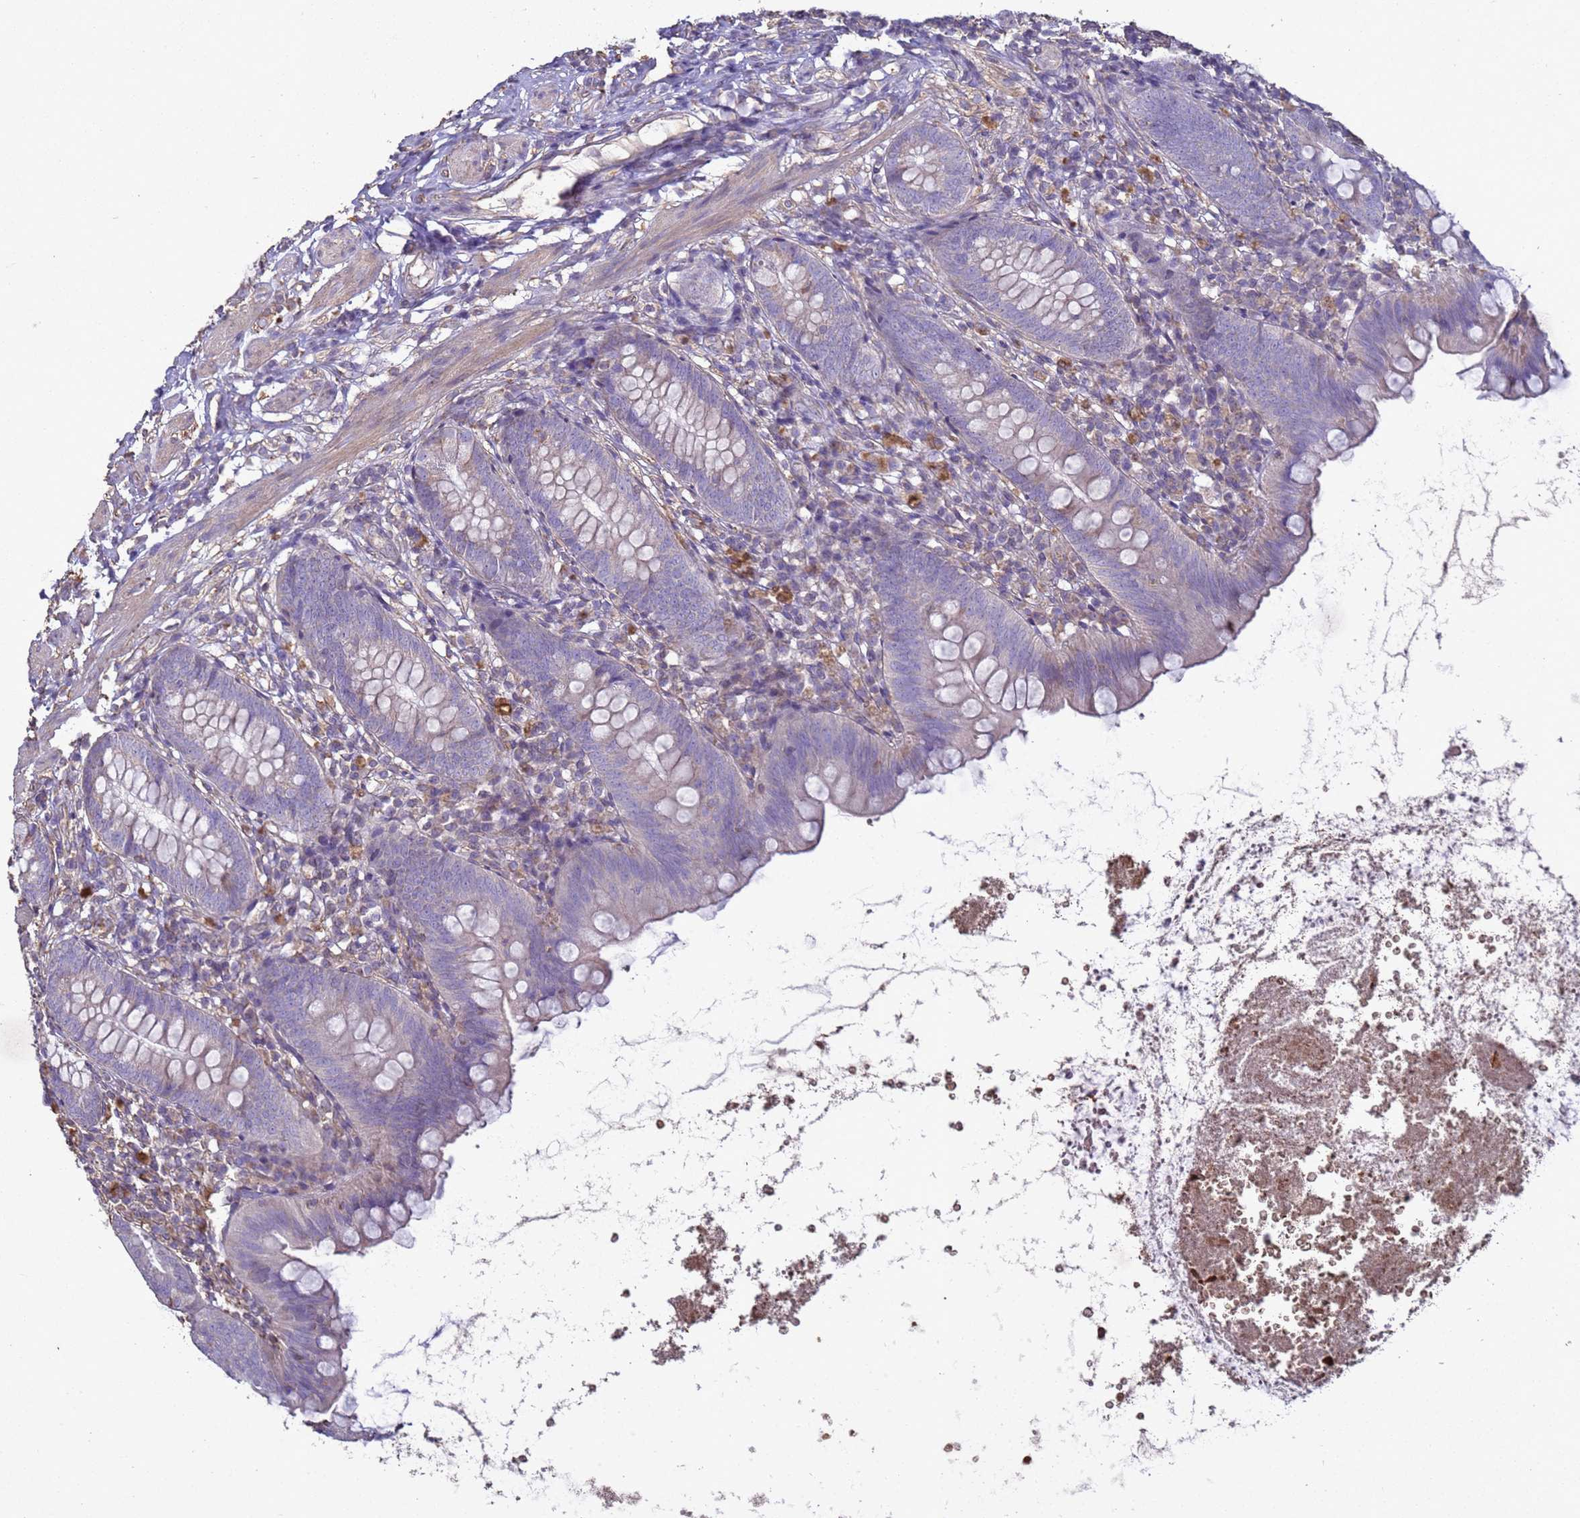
{"staining": {"intensity": "negative", "quantity": "none", "location": "none"}, "tissue": "appendix", "cell_type": "Glandular cells", "image_type": "normal", "snomed": [{"axis": "morphology", "description": "Normal tissue, NOS"}, {"axis": "topography", "description": "Appendix"}], "caption": "Appendix stained for a protein using immunohistochemistry displays no staining glandular cells.", "gene": "SGIP1", "patient": {"sex": "female", "age": 62}}